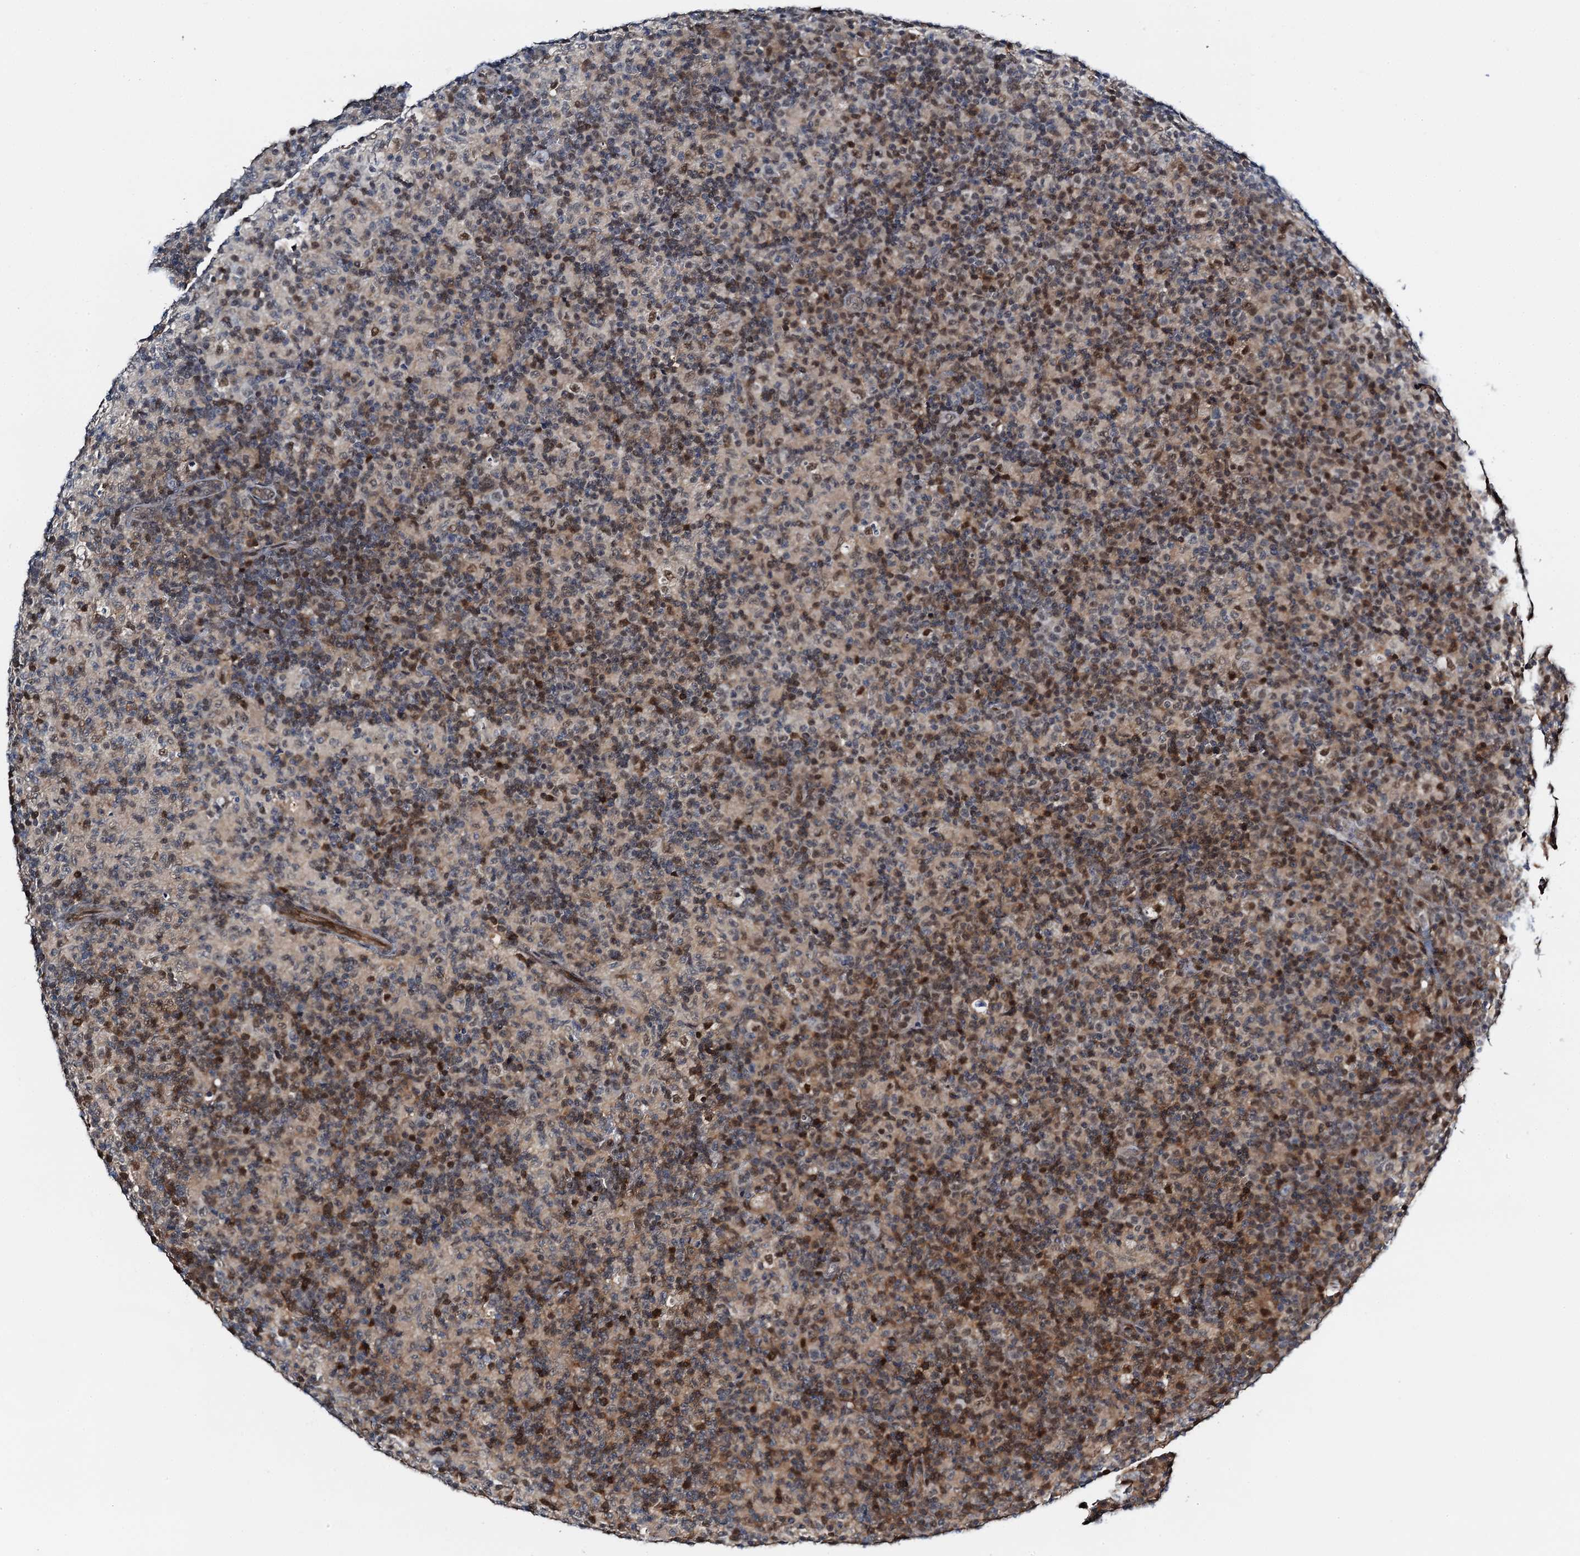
{"staining": {"intensity": "weak", "quantity": "<25%", "location": "nuclear"}, "tissue": "lymph node", "cell_type": "Germinal center cells", "image_type": "normal", "snomed": [{"axis": "morphology", "description": "Normal tissue, NOS"}, {"axis": "morphology", "description": "Inflammation, NOS"}, {"axis": "topography", "description": "Lymph node"}], "caption": "There is no significant expression in germinal center cells of lymph node.", "gene": "ZNF609", "patient": {"sex": "male", "age": 55}}